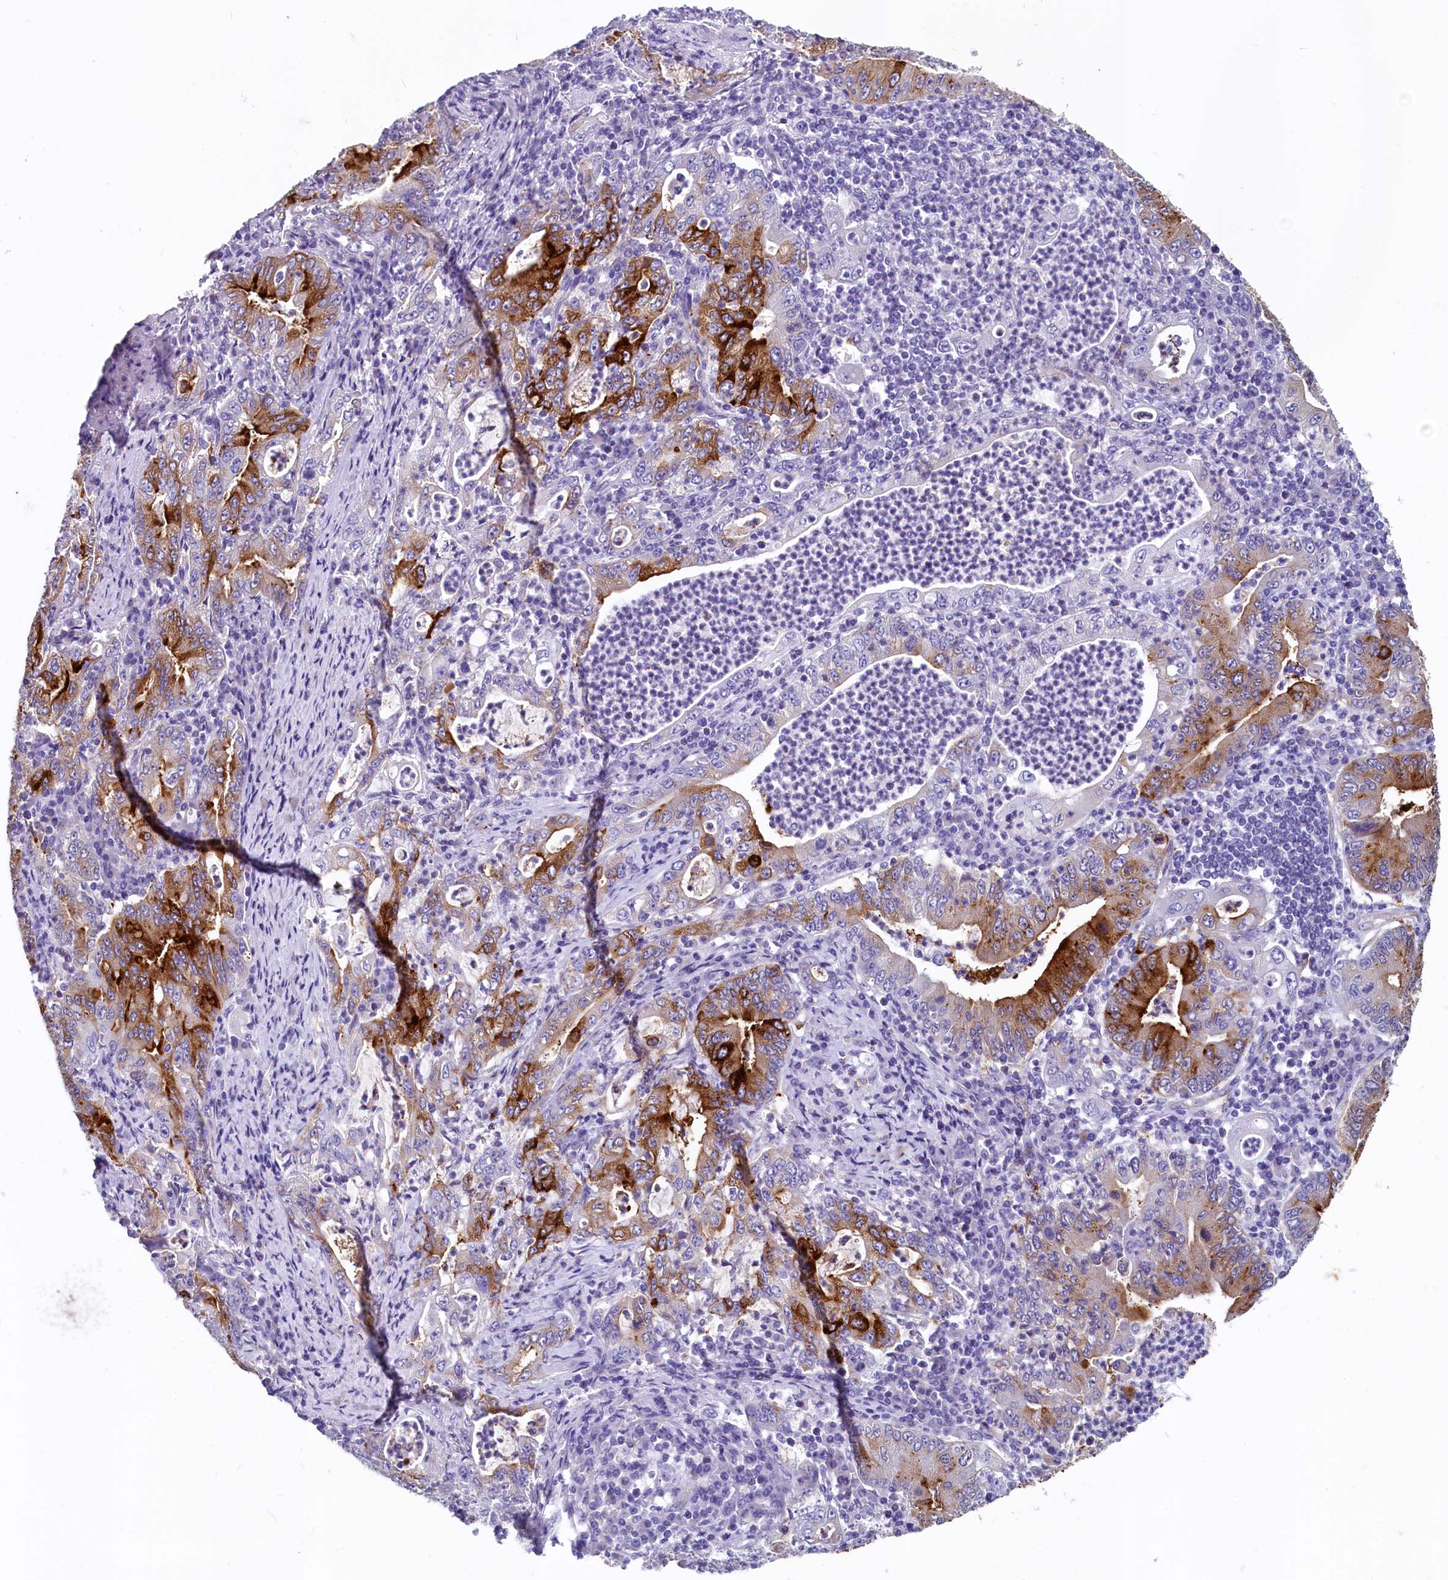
{"staining": {"intensity": "strong", "quantity": "25%-75%", "location": "cytoplasmic/membranous"}, "tissue": "stomach cancer", "cell_type": "Tumor cells", "image_type": "cancer", "snomed": [{"axis": "morphology", "description": "Normal tissue, NOS"}, {"axis": "morphology", "description": "Adenocarcinoma, NOS"}, {"axis": "topography", "description": "Esophagus"}, {"axis": "topography", "description": "Stomach, upper"}, {"axis": "topography", "description": "Peripheral nerve tissue"}], "caption": "This is an image of immunohistochemistry staining of stomach cancer (adenocarcinoma), which shows strong positivity in the cytoplasmic/membranous of tumor cells.", "gene": "INSC", "patient": {"sex": "male", "age": 62}}